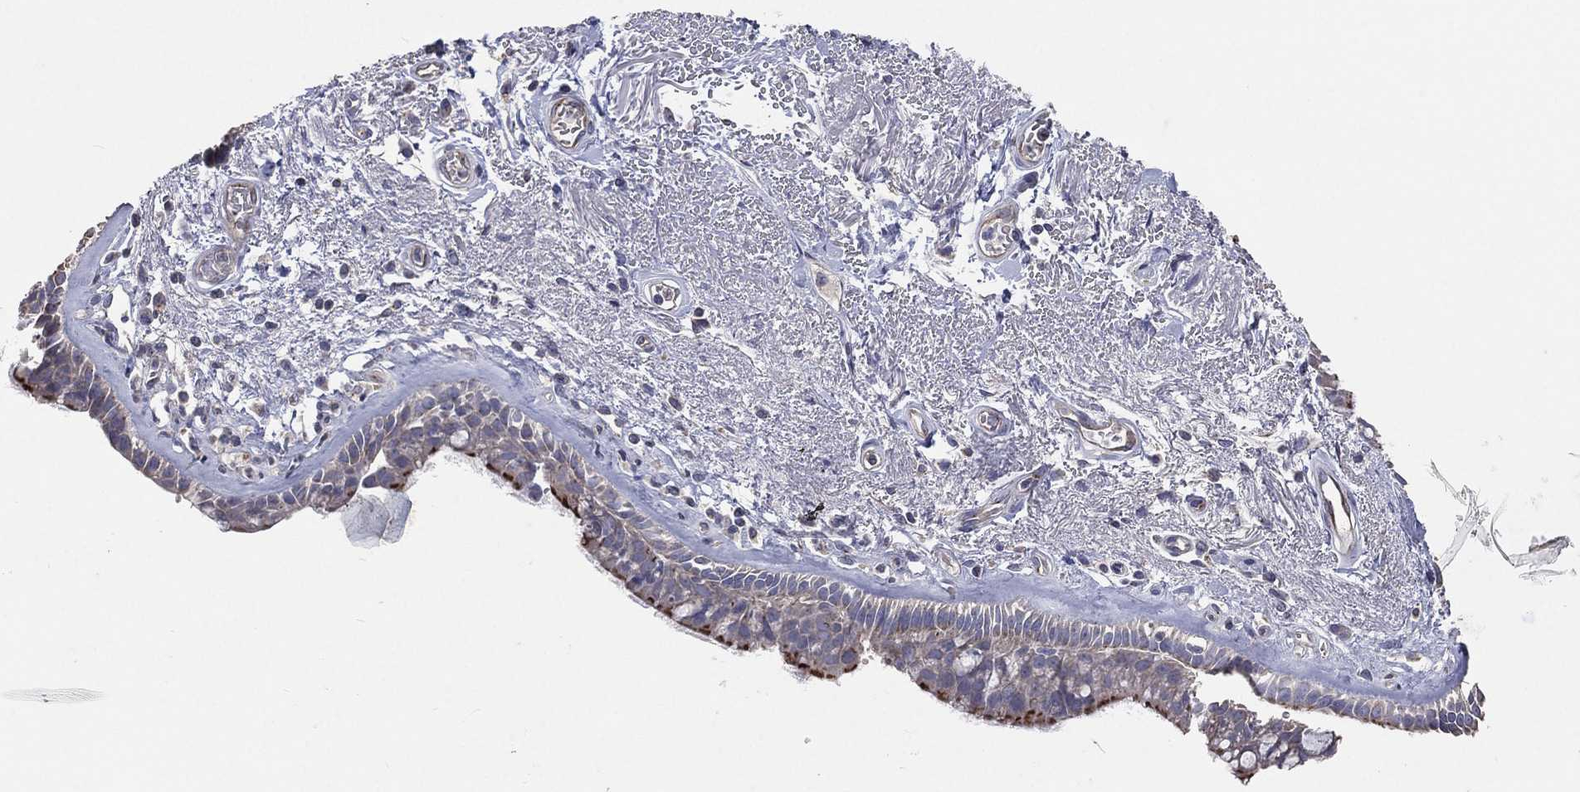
{"staining": {"intensity": "strong", "quantity": "<25%", "location": "cytoplasmic/membranous"}, "tissue": "bronchus", "cell_type": "Respiratory epithelial cells", "image_type": "normal", "snomed": [{"axis": "morphology", "description": "Normal tissue, NOS"}, {"axis": "topography", "description": "Bronchus"}], "caption": "Immunohistochemical staining of benign bronchus exhibits <25% levels of strong cytoplasmic/membranous protein expression in approximately <25% of respiratory epithelial cells.", "gene": "CROCC", "patient": {"sex": "male", "age": 82}}